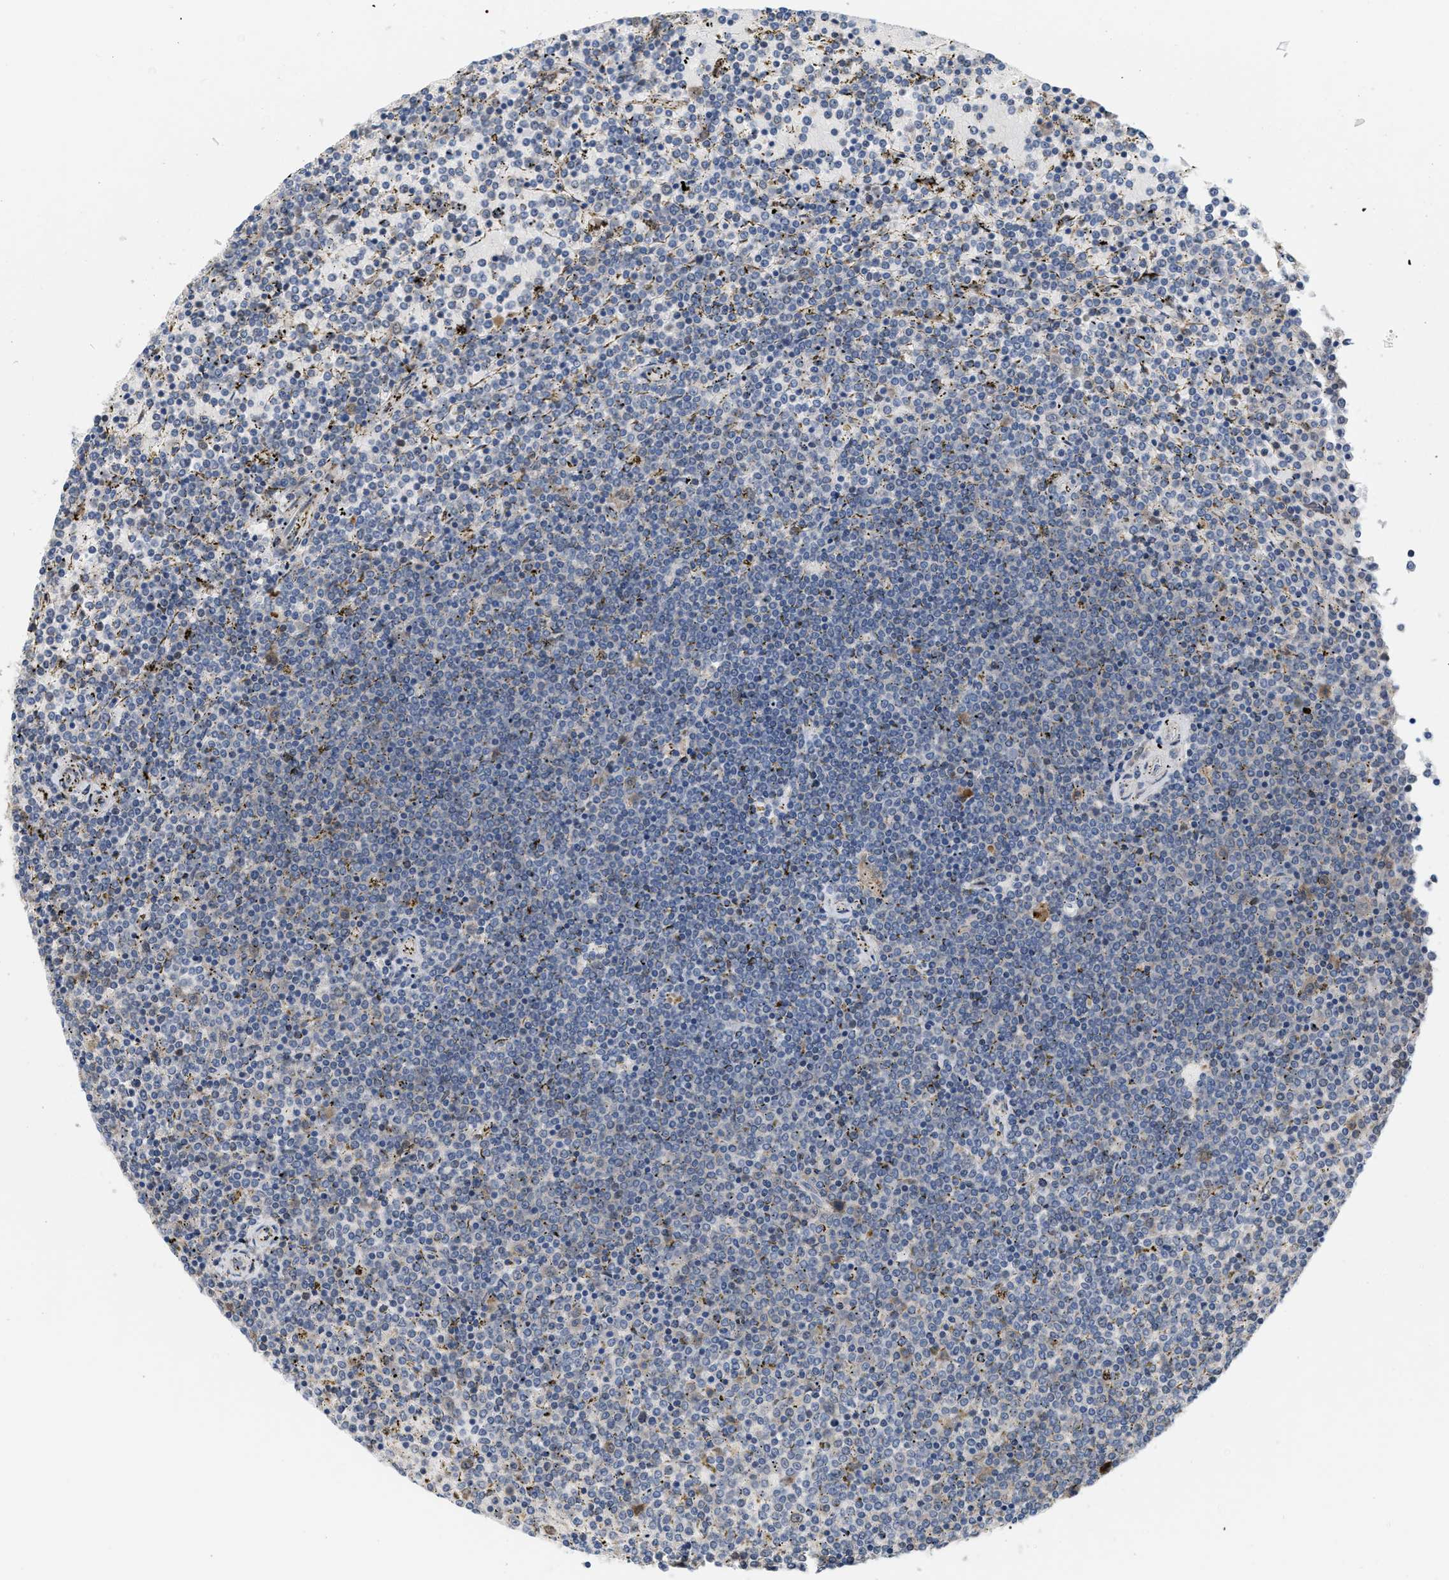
{"staining": {"intensity": "negative", "quantity": "none", "location": "none"}, "tissue": "lymphoma", "cell_type": "Tumor cells", "image_type": "cancer", "snomed": [{"axis": "morphology", "description": "Malignant lymphoma, non-Hodgkin's type, Low grade"}, {"axis": "topography", "description": "Spleen"}], "caption": "High magnification brightfield microscopy of low-grade malignant lymphoma, non-Hodgkin's type stained with DAB (brown) and counterstained with hematoxylin (blue): tumor cells show no significant expression. (Brightfield microscopy of DAB (3,3'-diaminobenzidine) immunohistochemistry at high magnification).", "gene": "CSNK1A1", "patient": {"sex": "female", "age": 77}}